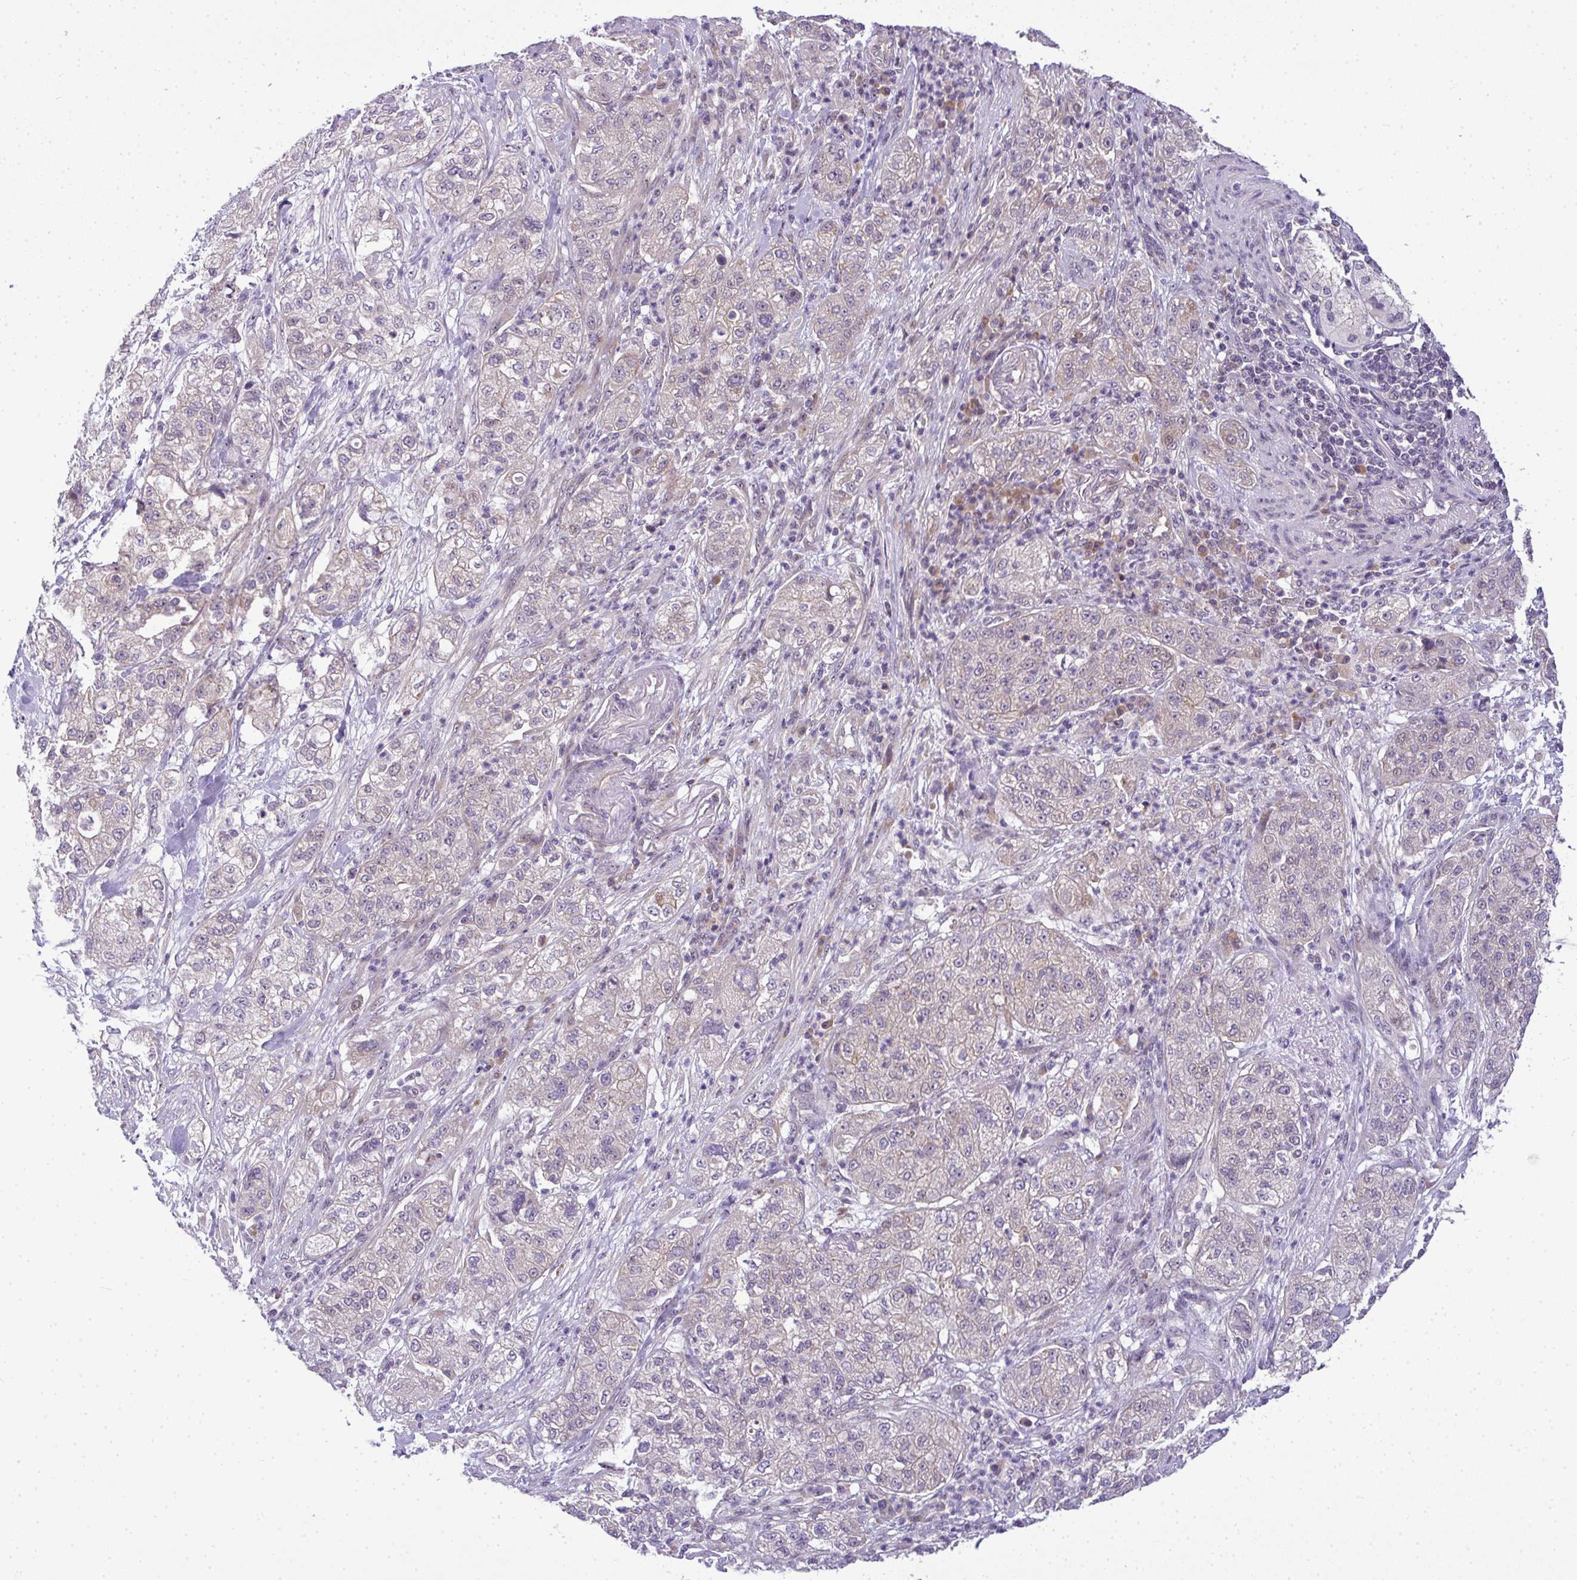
{"staining": {"intensity": "weak", "quantity": "<25%", "location": "cytoplasmic/membranous"}, "tissue": "pancreatic cancer", "cell_type": "Tumor cells", "image_type": "cancer", "snomed": [{"axis": "morphology", "description": "Adenocarcinoma, NOS"}, {"axis": "topography", "description": "Pancreas"}], "caption": "Pancreatic adenocarcinoma stained for a protein using immunohistochemistry (IHC) demonstrates no staining tumor cells.", "gene": "NT5C1A", "patient": {"sex": "female", "age": 78}}